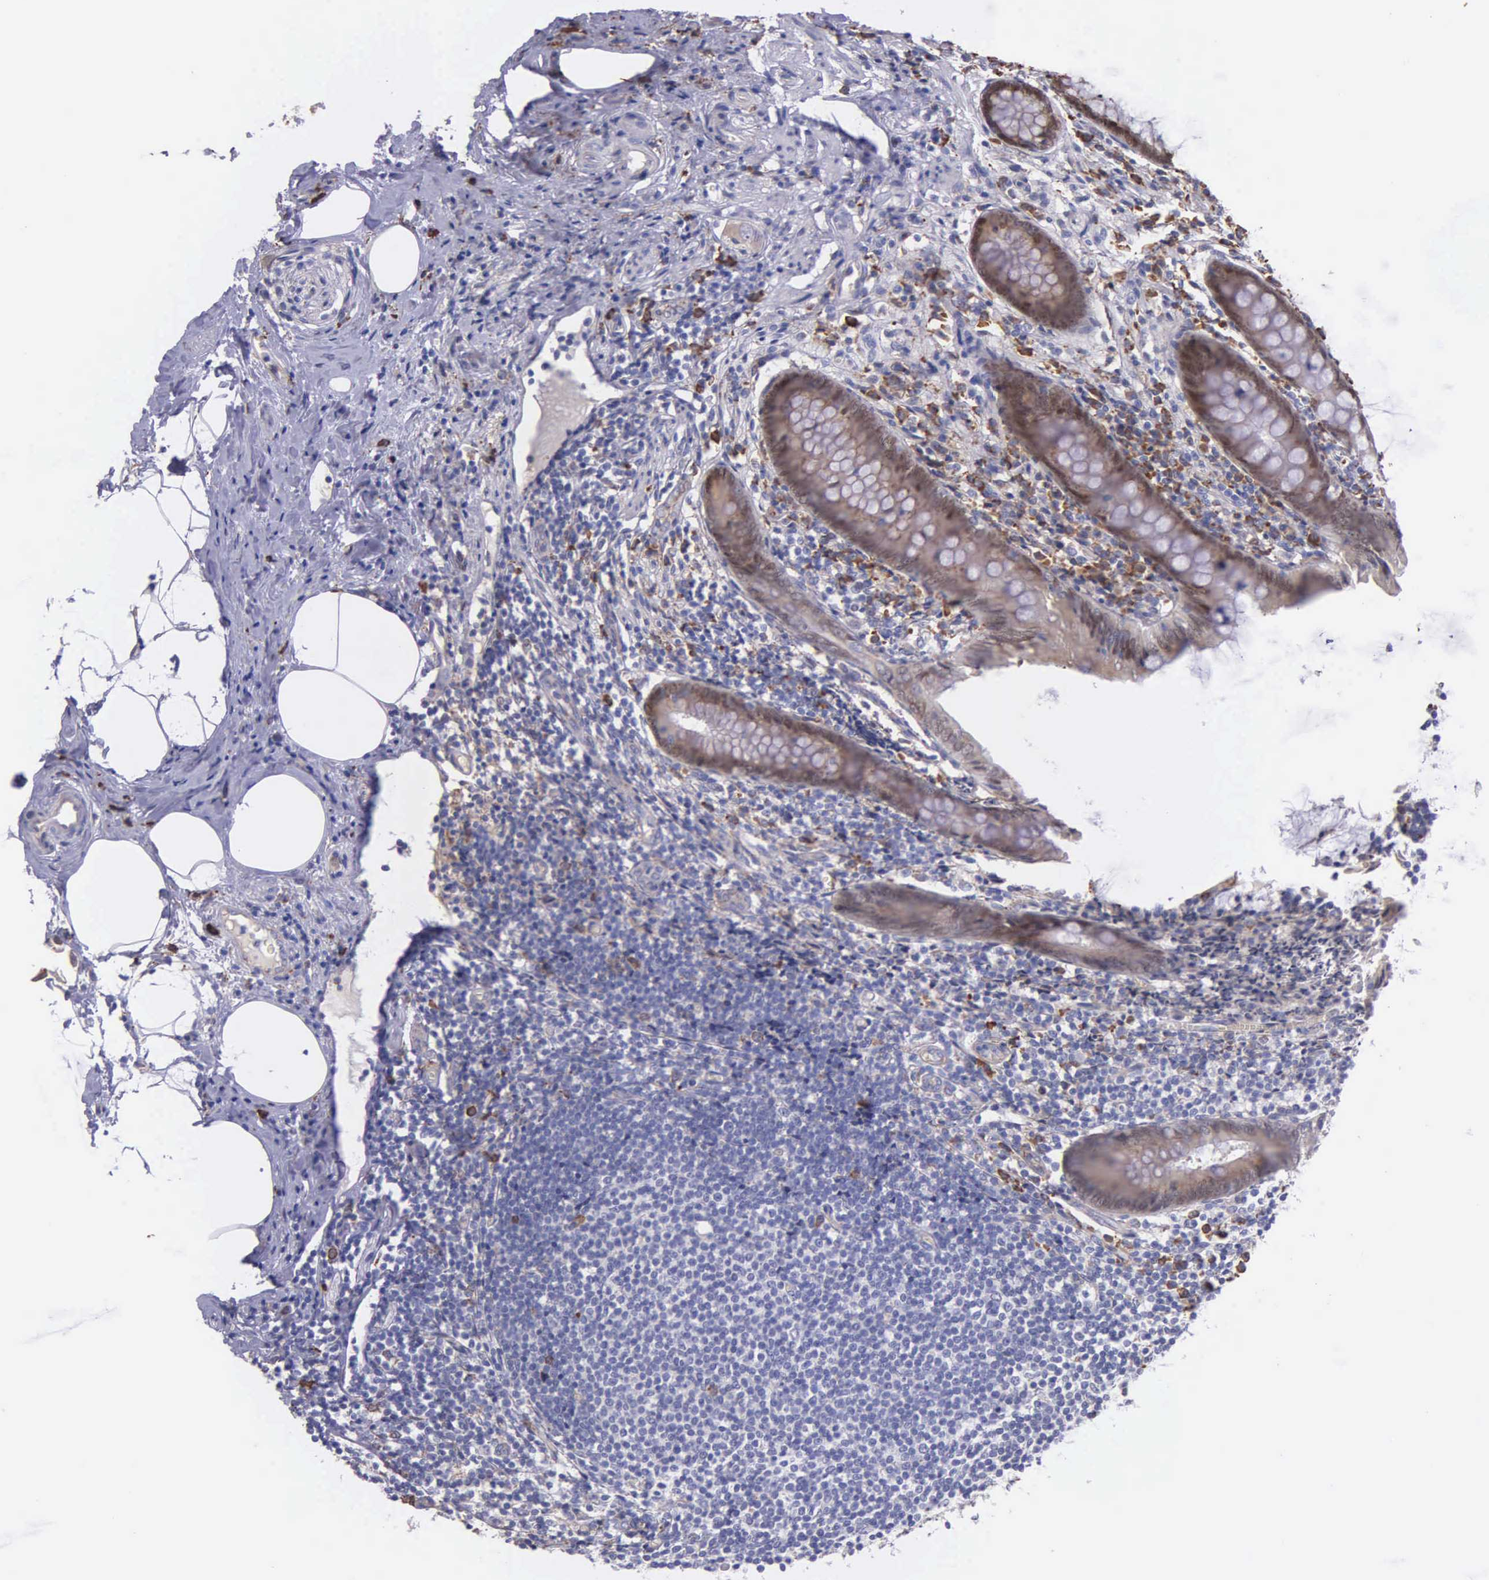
{"staining": {"intensity": "moderate", "quantity": ">75%", "location": "cytoplasmic/membranous,nuclear"}, "tissue": "appendix", "cell_type": "Glandular cells", "image_type": "normal", "snomed": [{"axis": "morphology", "description": "Normal tissue, NOS"}, {"axis": "topography", "description": "Appendix"}], "caption": "Protein analysis of normal appendix demonstrates moderate cytoplasmic/membranous,nuclear positivity in approximately >75% of glandular cells. (DAB (3,3'-diaminobenzidine) IHC with brightfield microscopy, high magnification).", "gene": "ZC3H12B", "patient": {"sex": "female", "age": 36}}